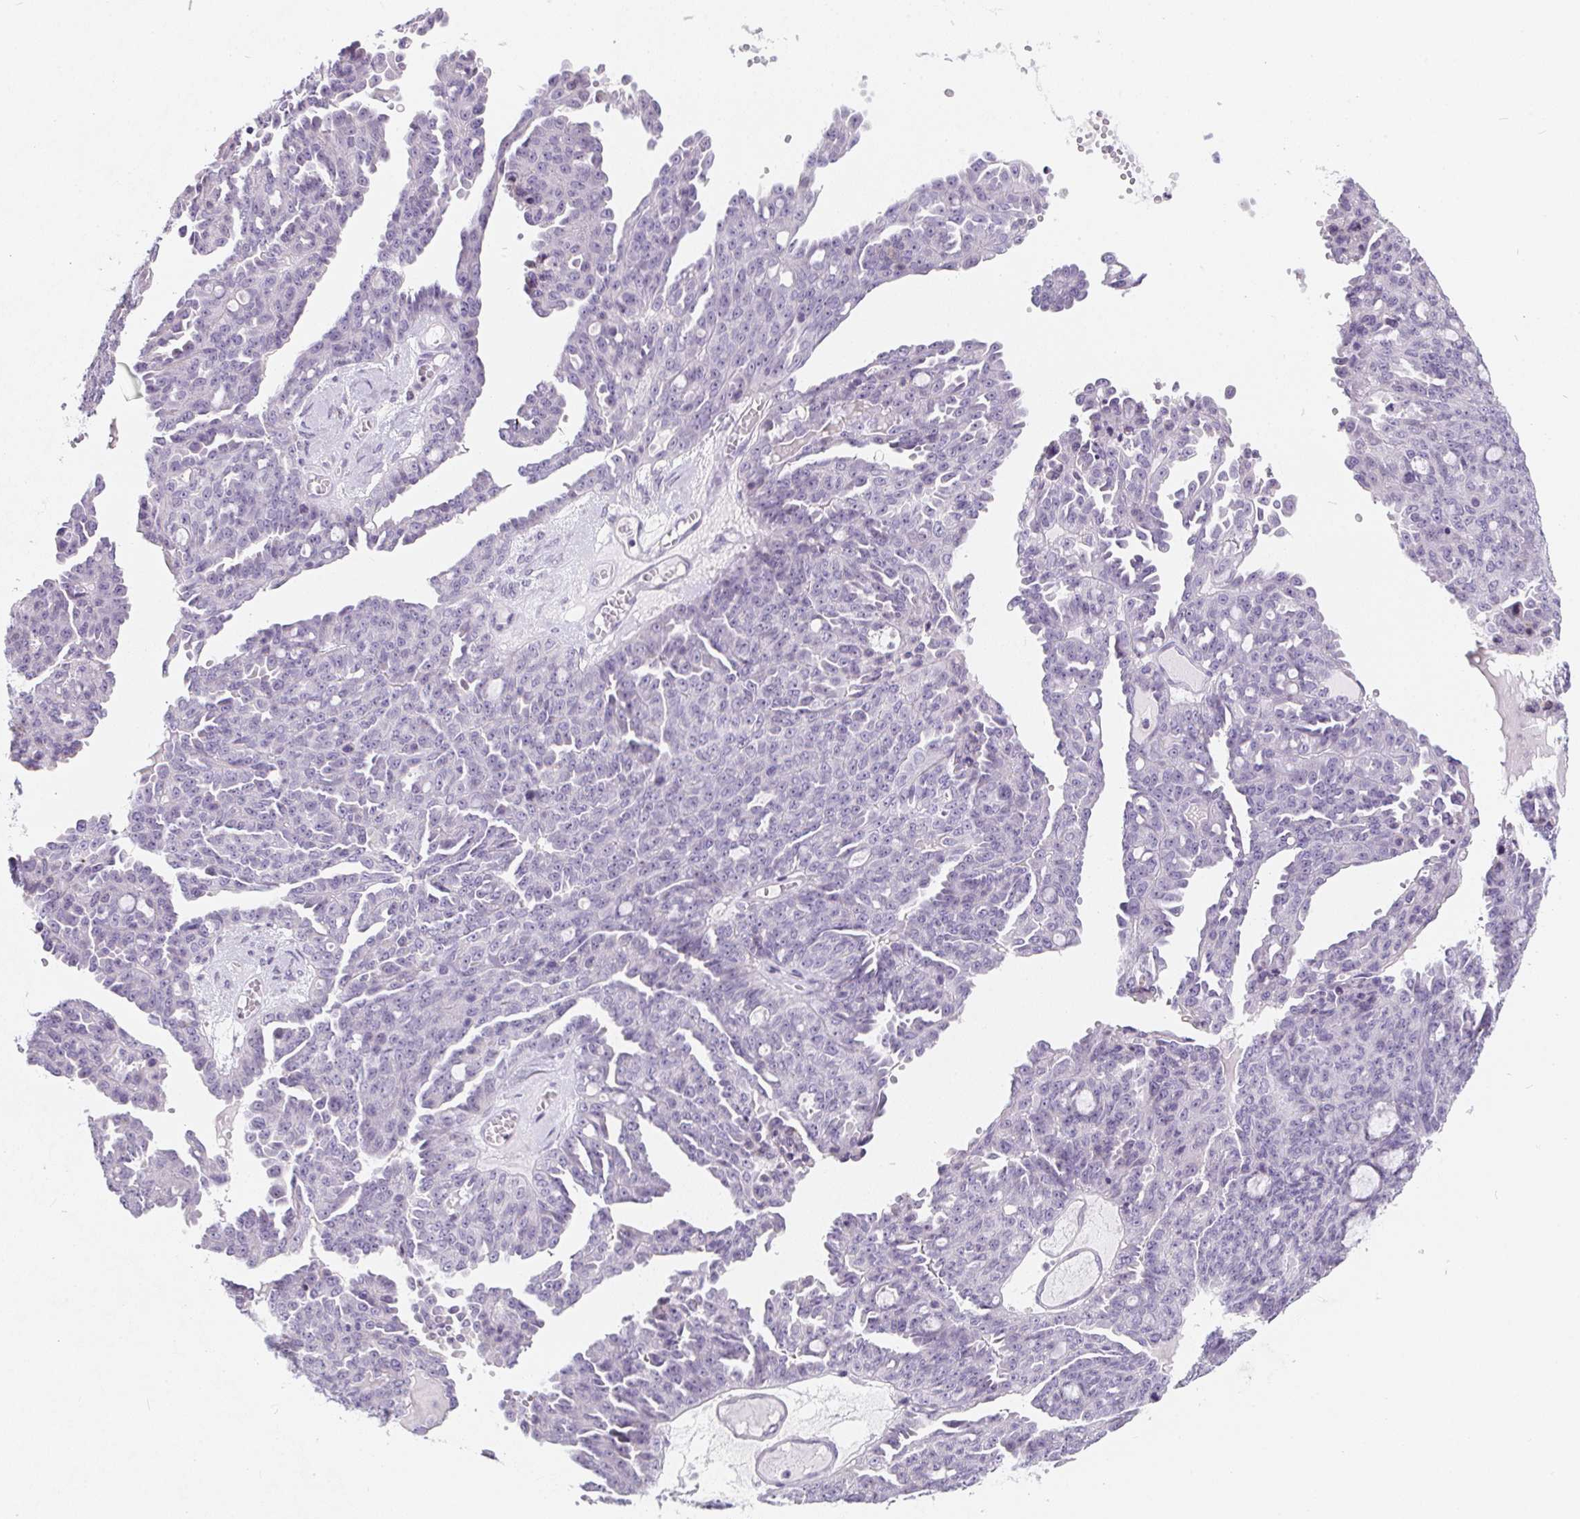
{"staining": {"intensity": "negative", "quantity": "none", "location": "none"}, "tissue": "ovarian cancer", "cell_type": "Tumor cells", "image_type": "cancer", "snomed": [{"axis": "morphology", "description": "Cystadenocarcinoma, serous, NOS"}, {"axis": "topography", "description": "Ovary"}], "caption": "Tumor cells are negative for brown protein staining in ovarian cancer. (Brightfield microscopy of DAB (3,3'-diaminobenzidine) immunohistochemistry (IHC) at high magnification).", "gene": "MAP1A", "patient": {"sex": "female", "age": 71}}